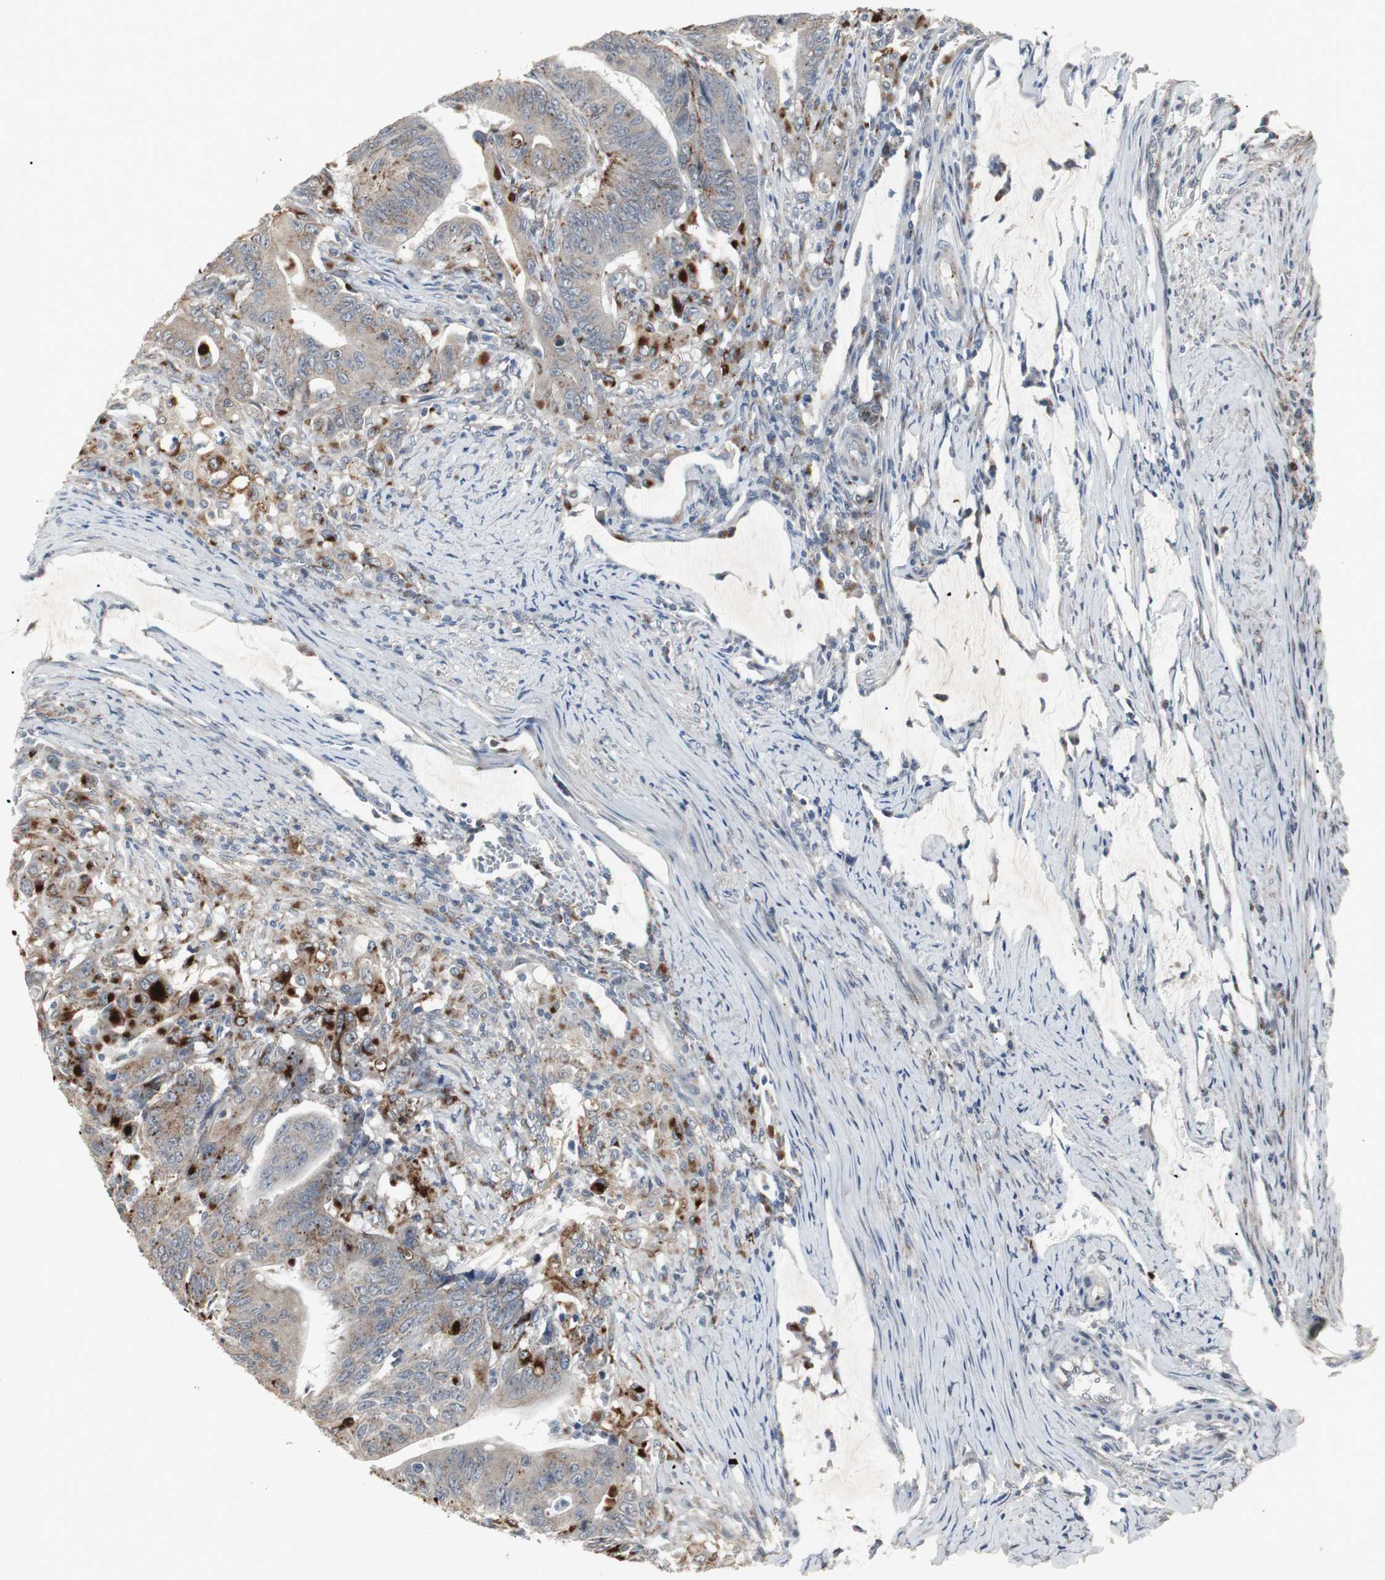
{"staining": {"intensity": "strong", "quantity": "25%-75%", "location": "cytoplasmic/membranous"}, "tissue": "colorectal cancer", "cell_type": "Tumor cells", "image_type": "cancer", "snomed": [{"axis": "morphology", "description": "Adenocarcinoma, NOS"}, {"axis": "topography", "description": "Colon"}], "caption": "Colorectal cancer stained with DAB IHC reveals high levels of strong cytoplasmic/membranous expression in approximately 25%-75% of tumor cells. (brown staining indicates protein expression, while blue staining denotes nuclei).", "gene": "GBA1", "patient": {"sex": "male", "age": 45}}